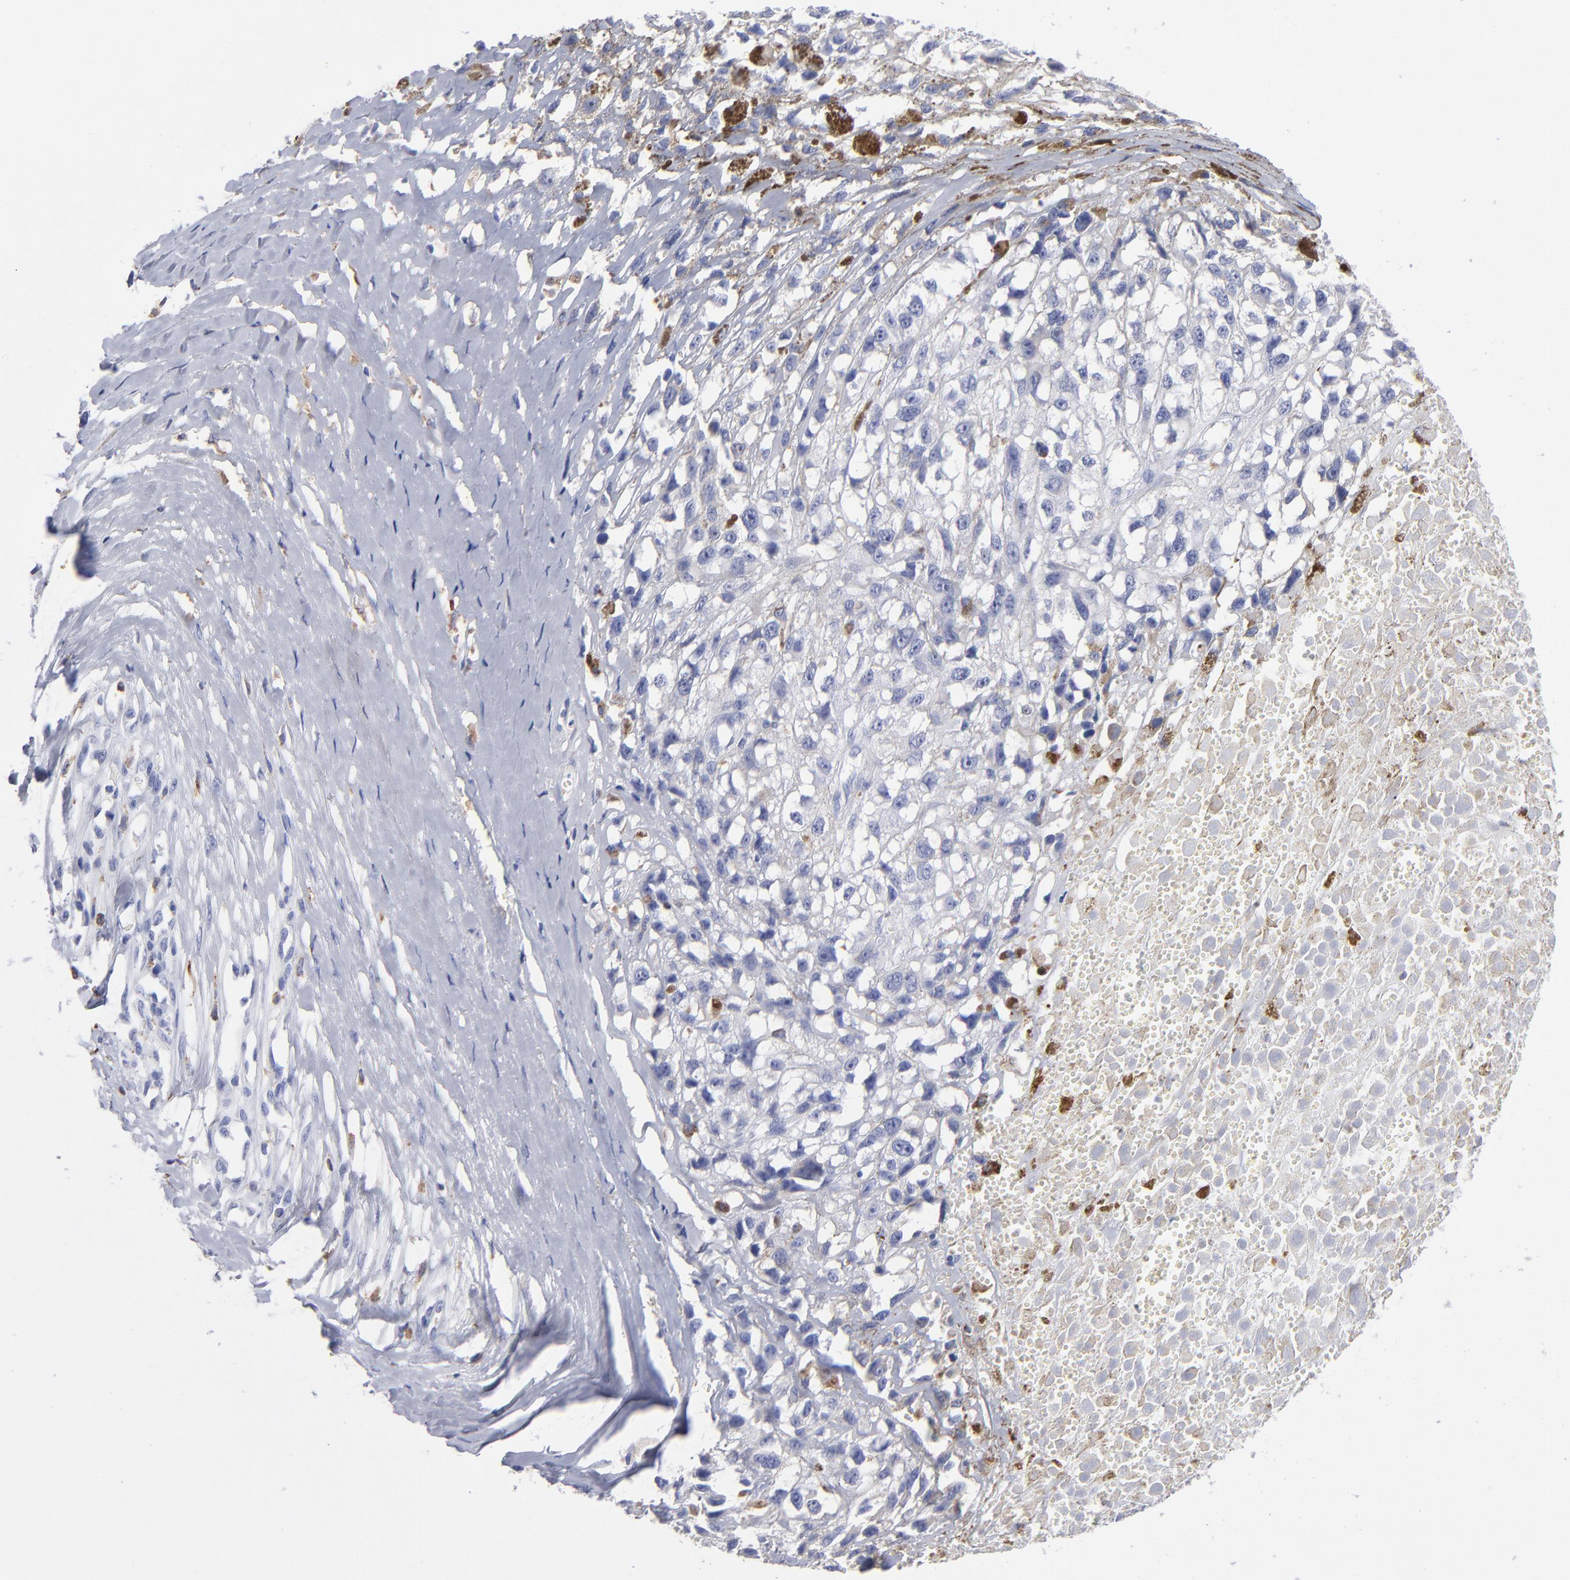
{"staining": {"intensity": "negative", "quantity": "none", "location": "none"}, "tissue": "melanoma", "cell_type": "Tumor cells", "image_type": "cancer", "snomed": [{"axis": "morphology", "description": "Malignant melanoma, Metastatic site"}, {"axis": "topography", "description": "Lymph node"}], "caption": "Immunohistochemistry photomicrograph of melanoma stained for a protein (brown), which demonstrates no positivity in tumor cells.", "gene": "CD180", "patient": {"sex": "male", "age": 59}}